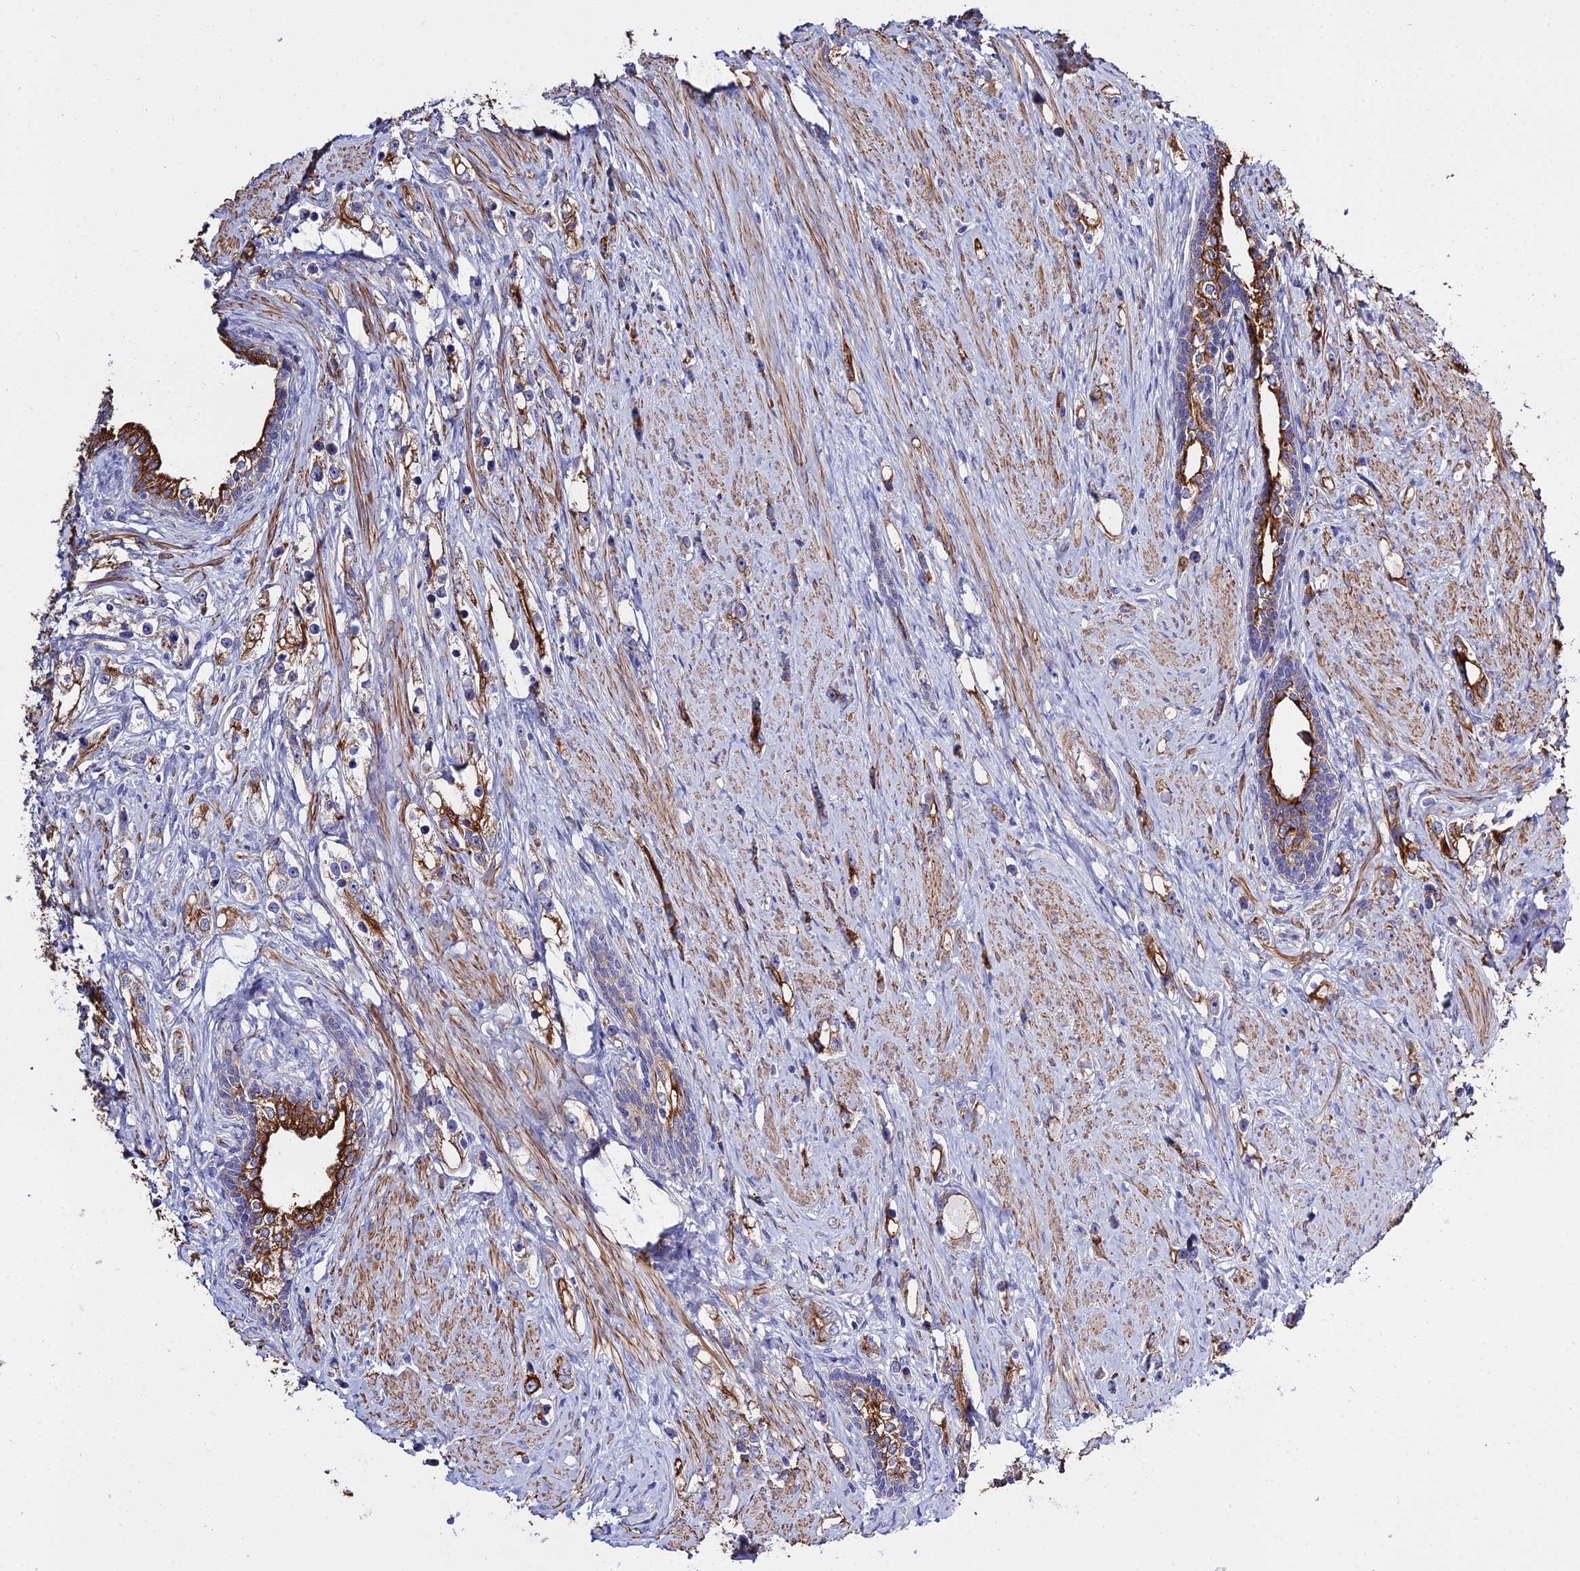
{"staining": {"intensity": "moderate", "quantity": "<25%", "location": "cytoplasmic/membranous"}, "tissue": "prostate cancer", "cell_type": "Tumor cells", "image_type": "cancer", "snomed": [{"axis": "morphology", "description": "Adenocarcinoma, High grade"}, {"axis": "topography", "description": "Prostate"}], "caption": "High-grade adenocarcinoma (prostate) tissue exhibits moderate cytoplasmic/membranous positivity in approximately <25% of tumor cells, visualized by immunohistochemistry.", "gene": "LZTS2", "patient": {"sex": "male", "age": 63}}